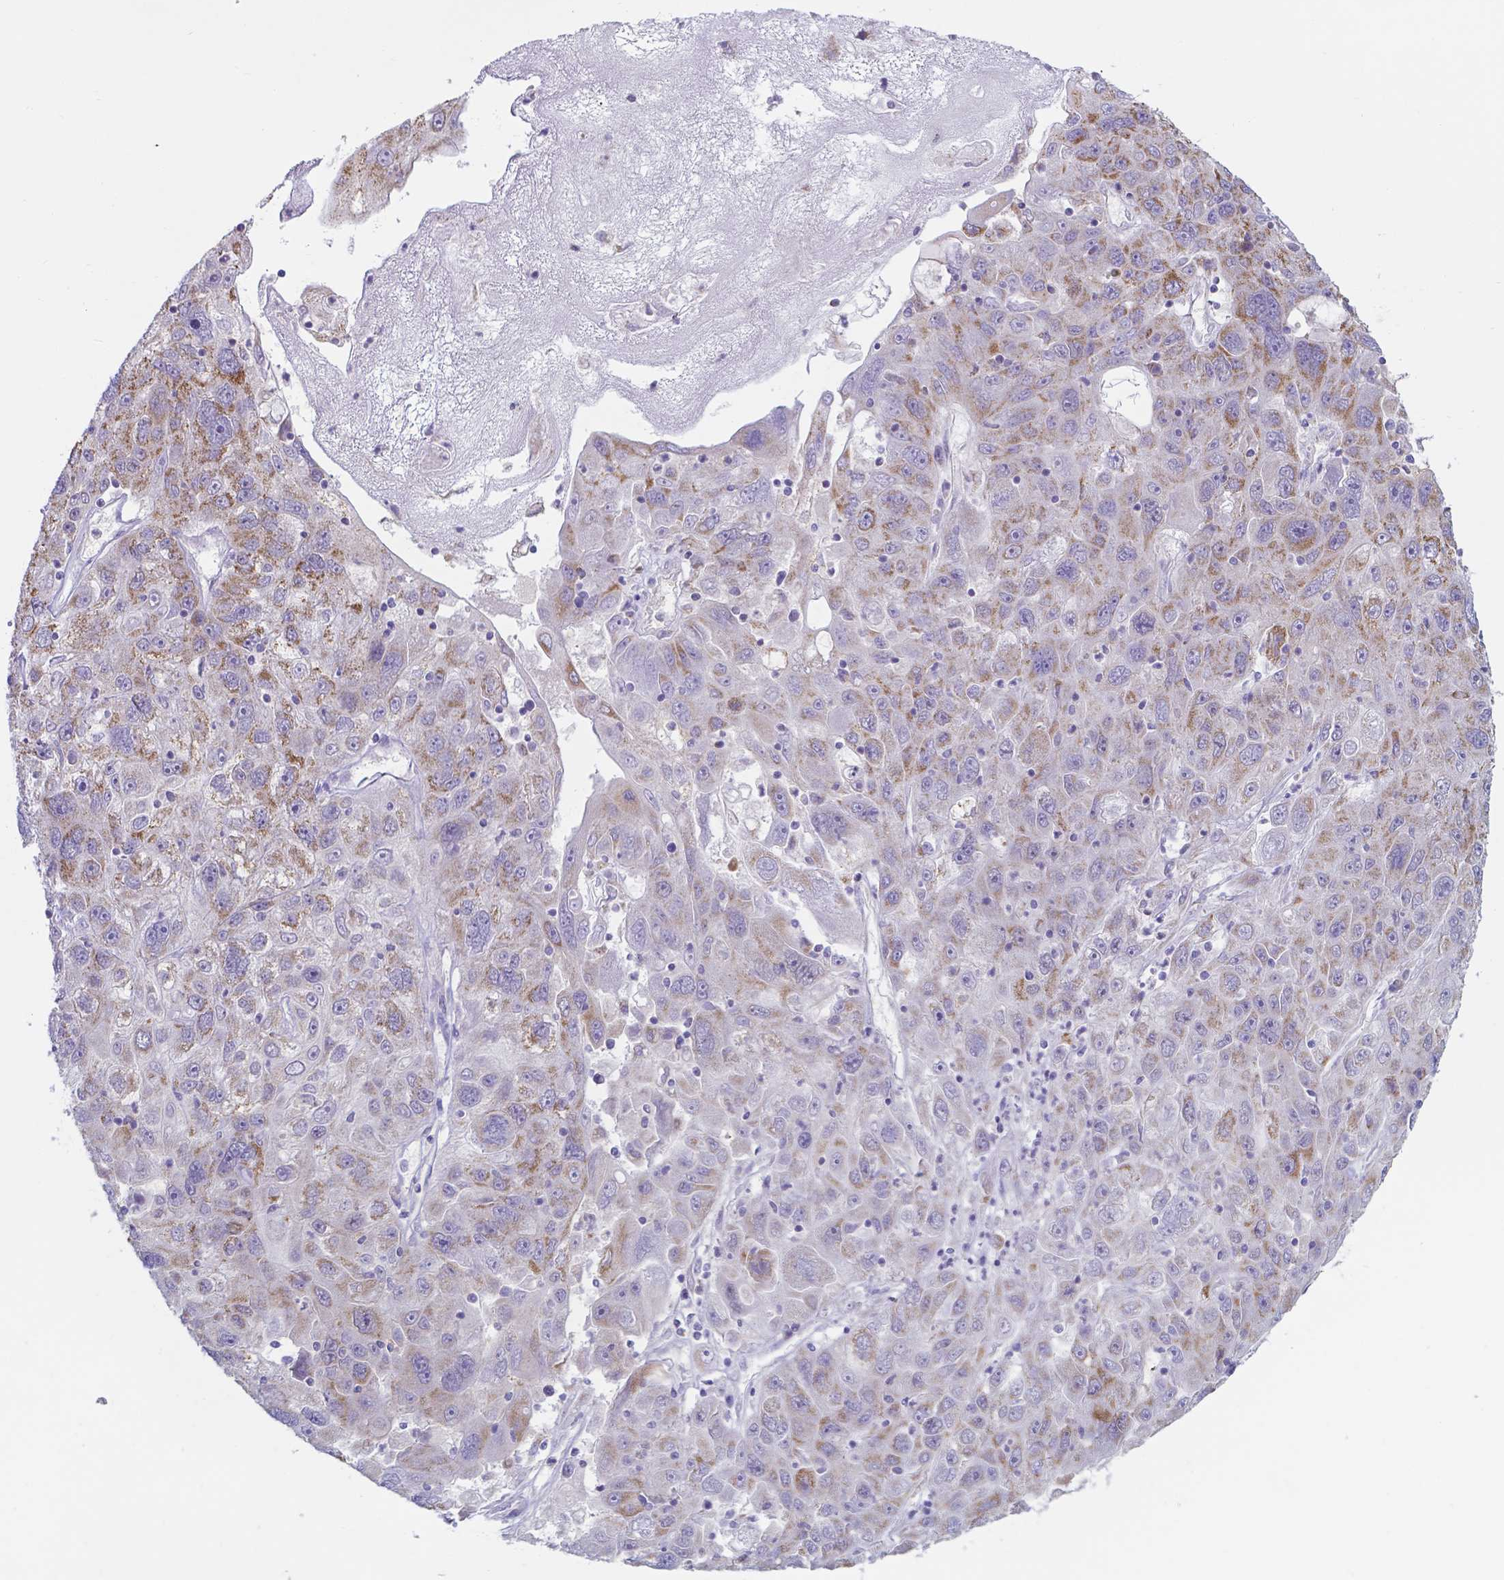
{"staining": {"intensity": "moderate", "quantity": "<25%", "location": "cytoplasmic/membranous"}, "tissue": "stomach cancer", "cell_type": "Tumor cells", "image_type": "cancer", "snomed": [{"axis": "morphology", "description": "Adenocarcinoma, NOS"}, {"axis": "topography", "description": "Stomach"}], "caption": "Human stomach cancer stained with a brown dye displays moderate cytoplasmic/membranous positive expression in about <25% of tumor cells.", "gene": "FAM114A1", "patient": {"sex": "male", "age": 56}}